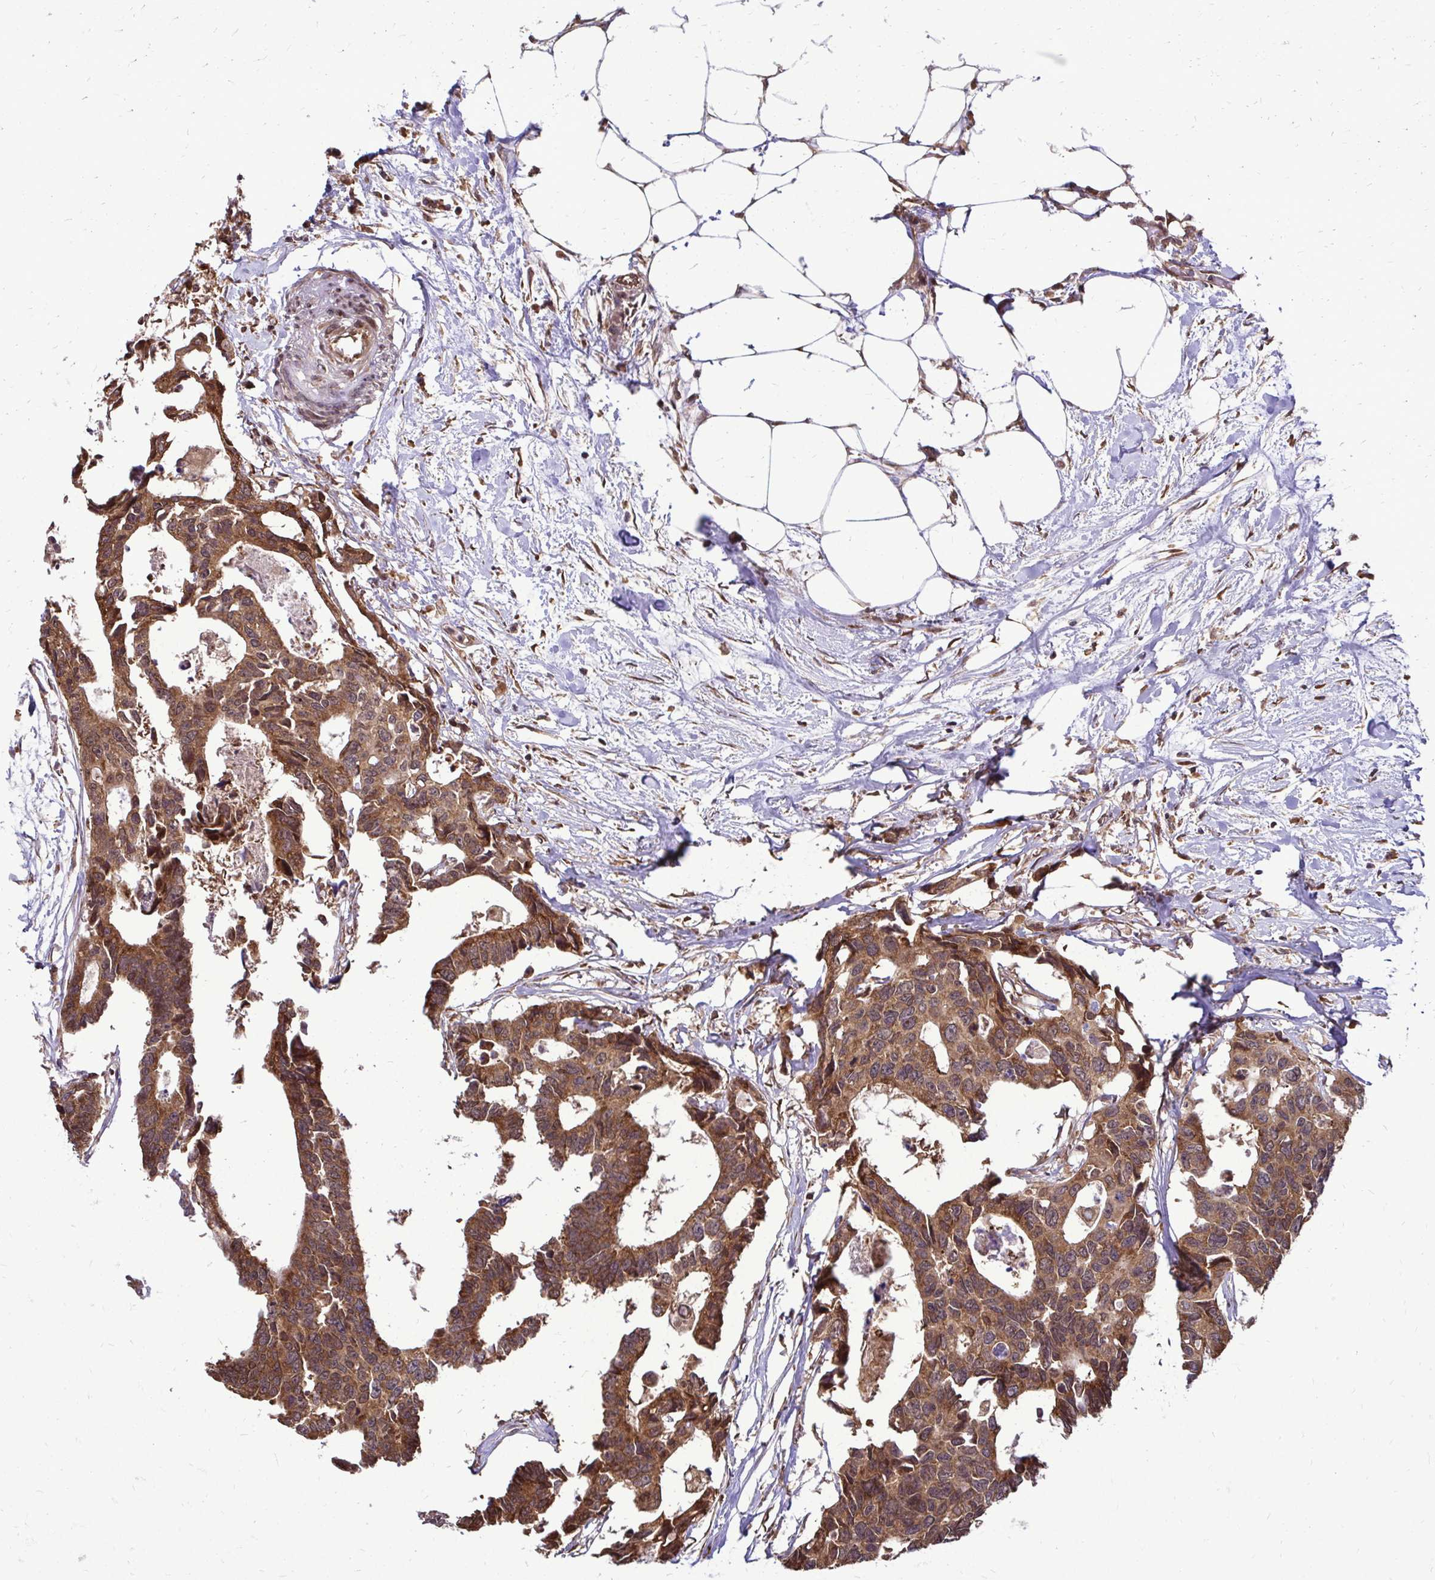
{"staining": {"intensity": "moderate", "quantity": ">75%", "location": "cytoplasmic/membranous"}, "tissue": "colorectal cancer", "cell_type": "Tumor cells", "image_type": "cancer", "snomed": [{"axis": "morphology", "description": "Adenocarcinoma, NOS"}, {"axis": "topography", "description": "Rectum"}], "caption": "Immunohistochemistry (IHC) (DAB (3,3'-diaminobenzidine)) staining of colorectal cancer displays moderate cytoplasmic/membranous protein staining in approximately >75% of tumor cells.", "gene": "FMR1", "patient": {"sex": "male", "age": 57}}